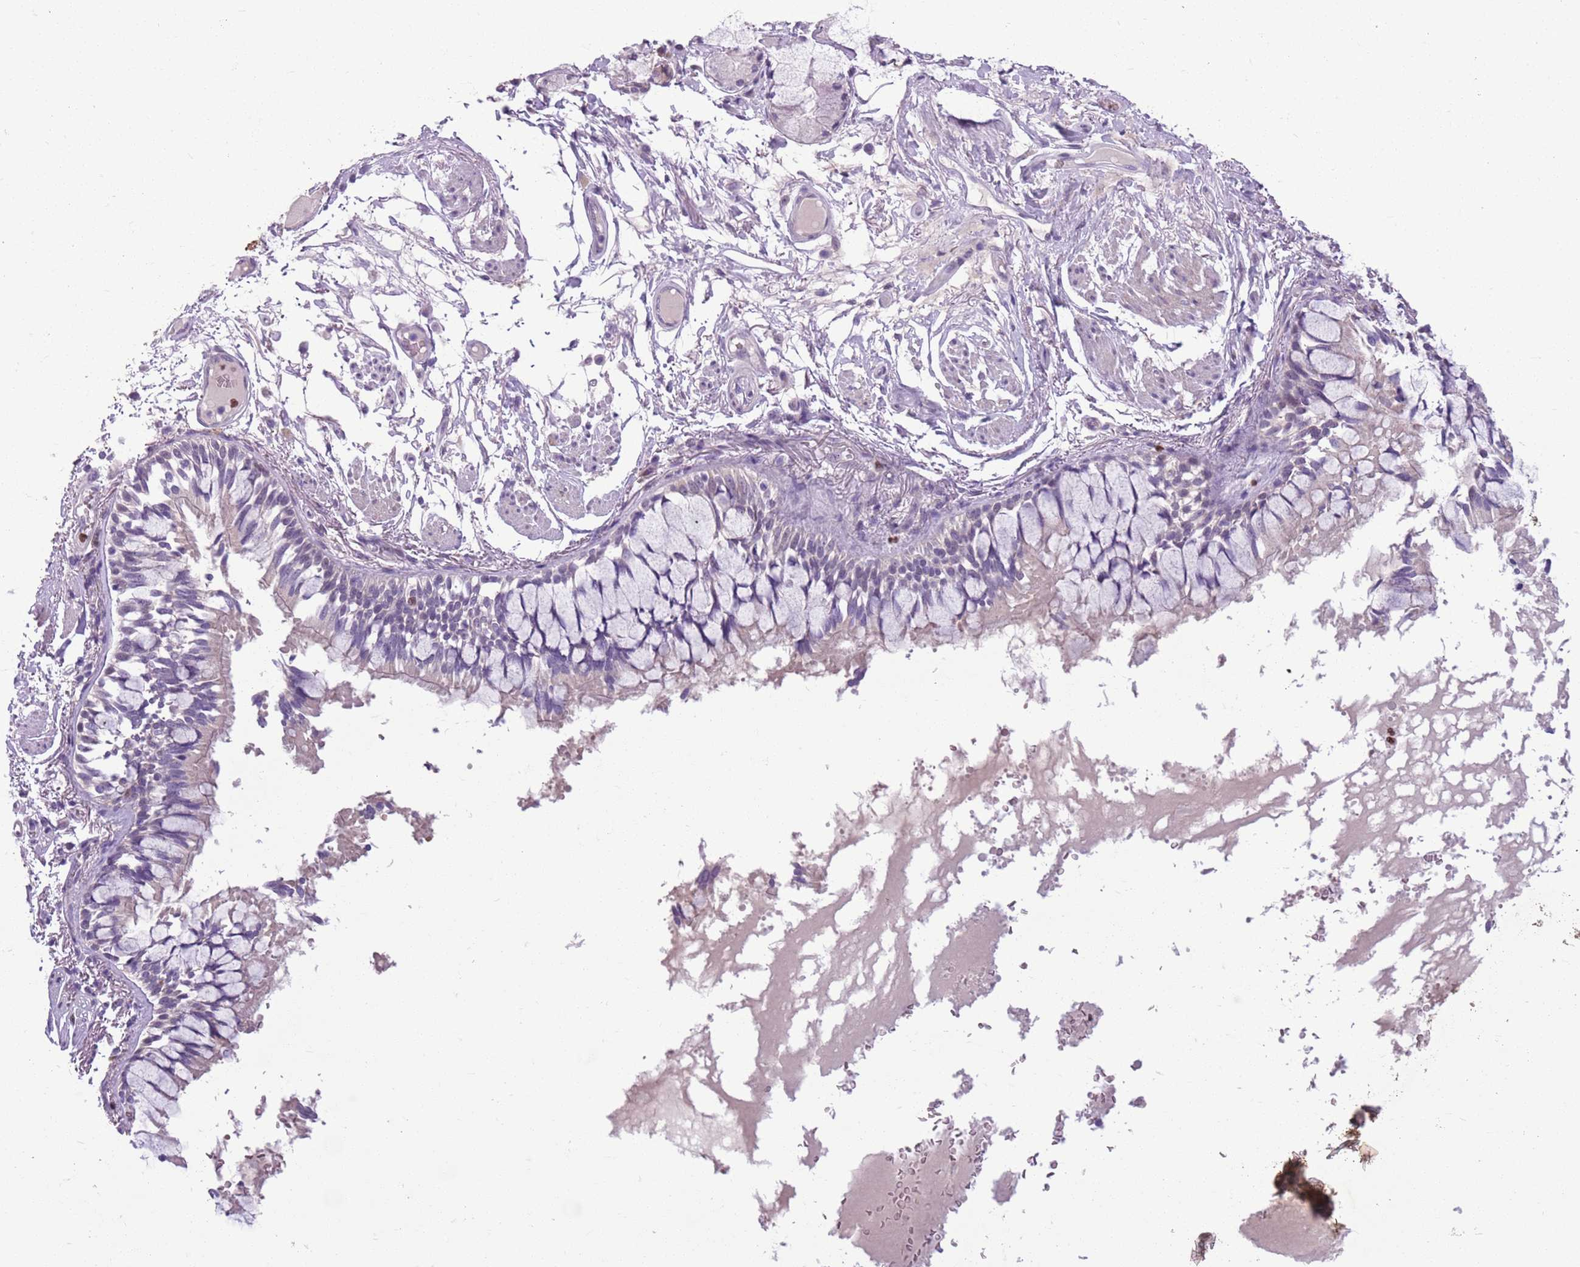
{"staining": {"intensity": "weak", "quantity": "25%-75%", "location": "cytoplasmic/membranous"}, "tissue": "bronchus", "cell_type": "Respiratory epithelial cells", "image_type": "normal", "snomed": [{"axis": "morphology", "description": "Normal tissue, NOS"}, {"axis": "topography", "description": "Bronchus"}], "caption": "Immunohistochemical staining of unremarkable human bronchus reveals 25%-75% levels of weak cytoplasmic/membranous protein positivity in approximately 25%-75% of respiratory epithelial cells.", "gene": "ADCY7", "patient": {"sex": "male", "age": 70}}